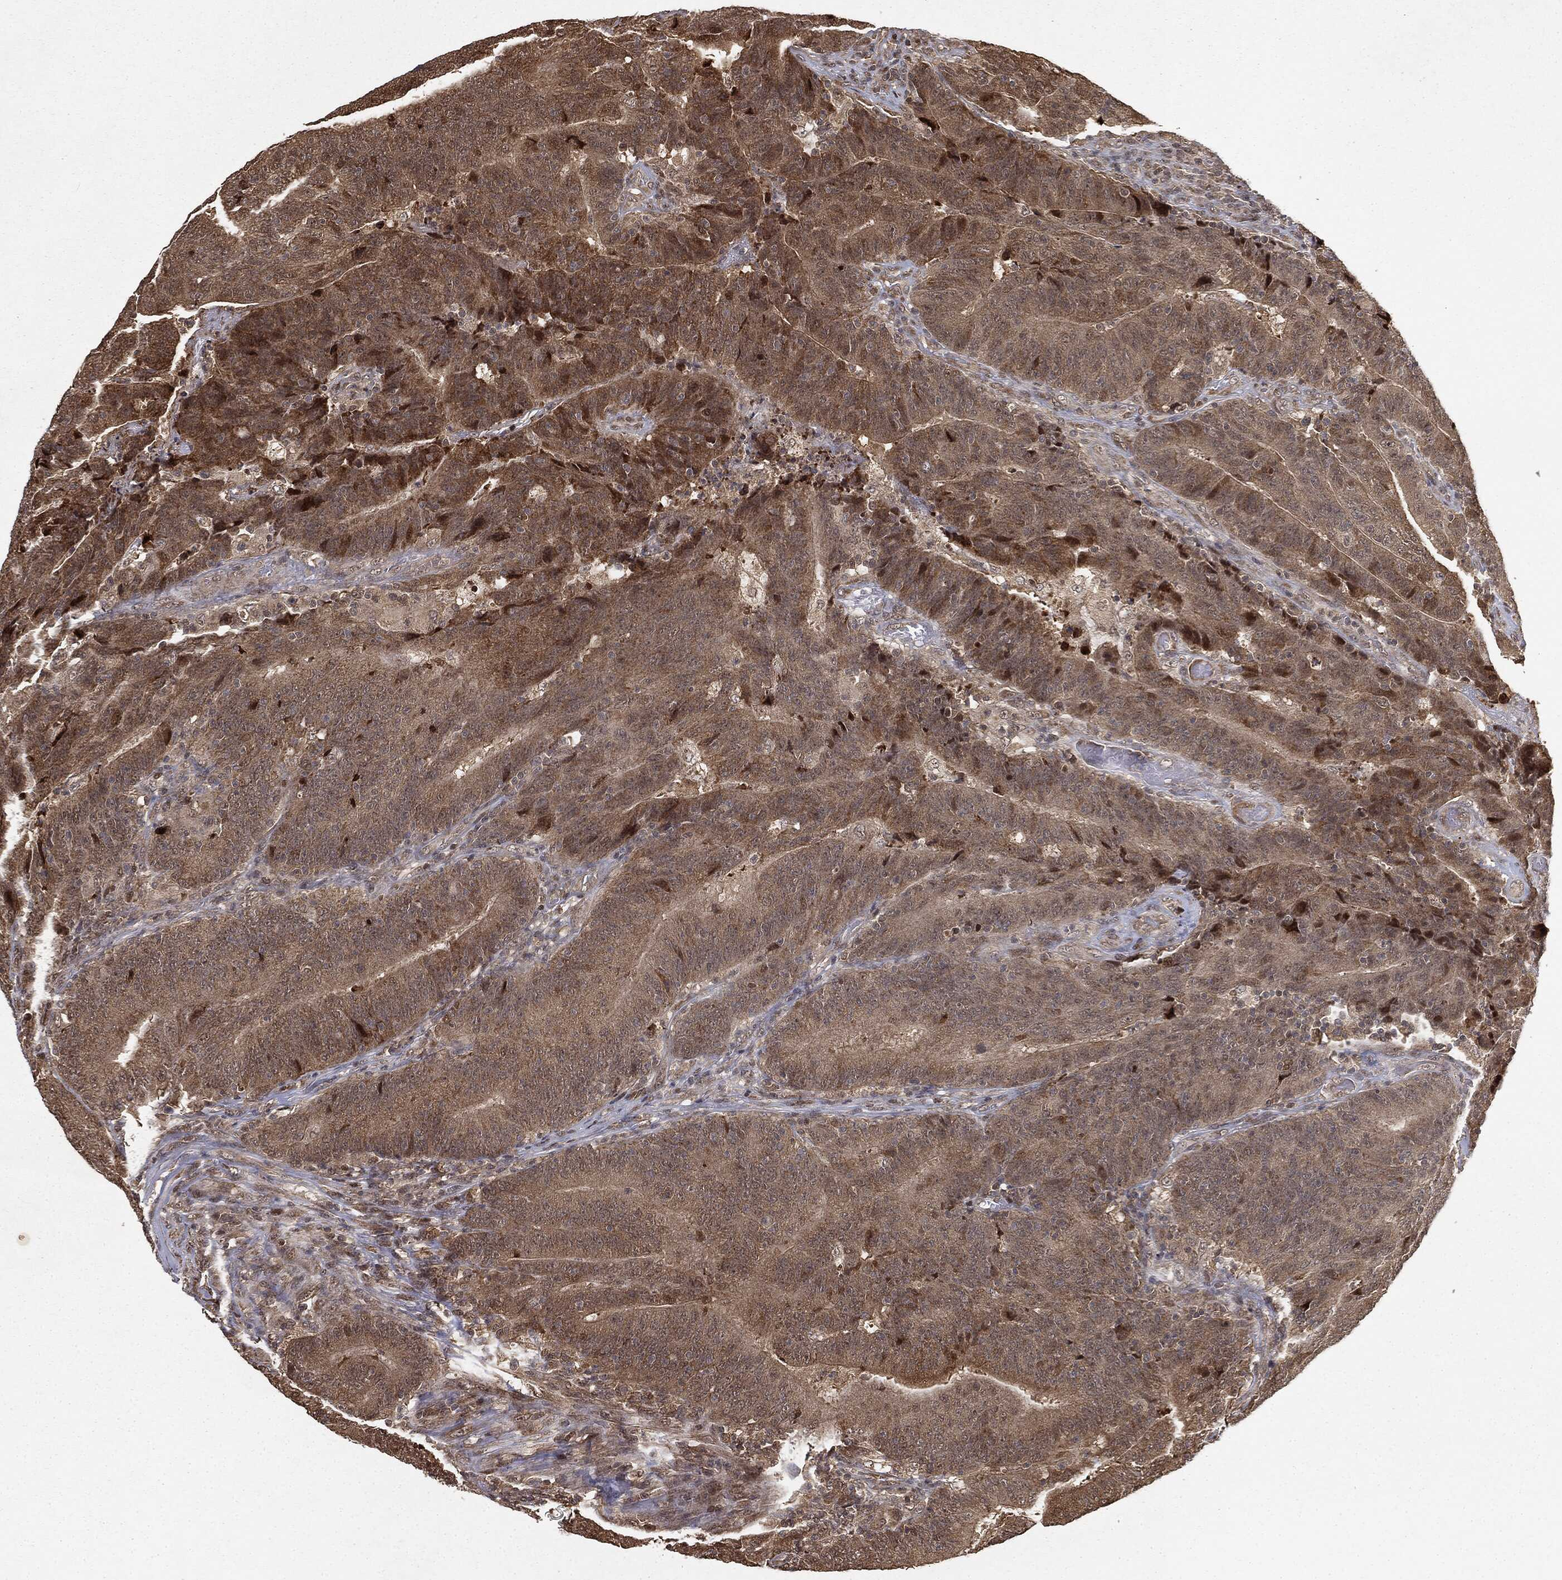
{"staining": {"intensity": "moderate", "quantity": ">75%", "location": "cytoplasmic/membranous,nuclear"}, "tissue": "colorectal cancer", "cell_type": "Tumor cells", "image_type": "cancer", "snomed": [{"axis": "morphology", "description": "Adenocarcinoma, NOS"}, {"axis": "topography", "description": "Colon"}], "caption": "DAB (3,3'-diaminobenzidine) immunohistochemical staining of human colorectal cancer displays moderate cytoplasmic/membranous and nuclear protein expression in about >75% of tumor cells.", "gene": "ZNHIT6", "patient": {"sex": "female", "age": 75}}